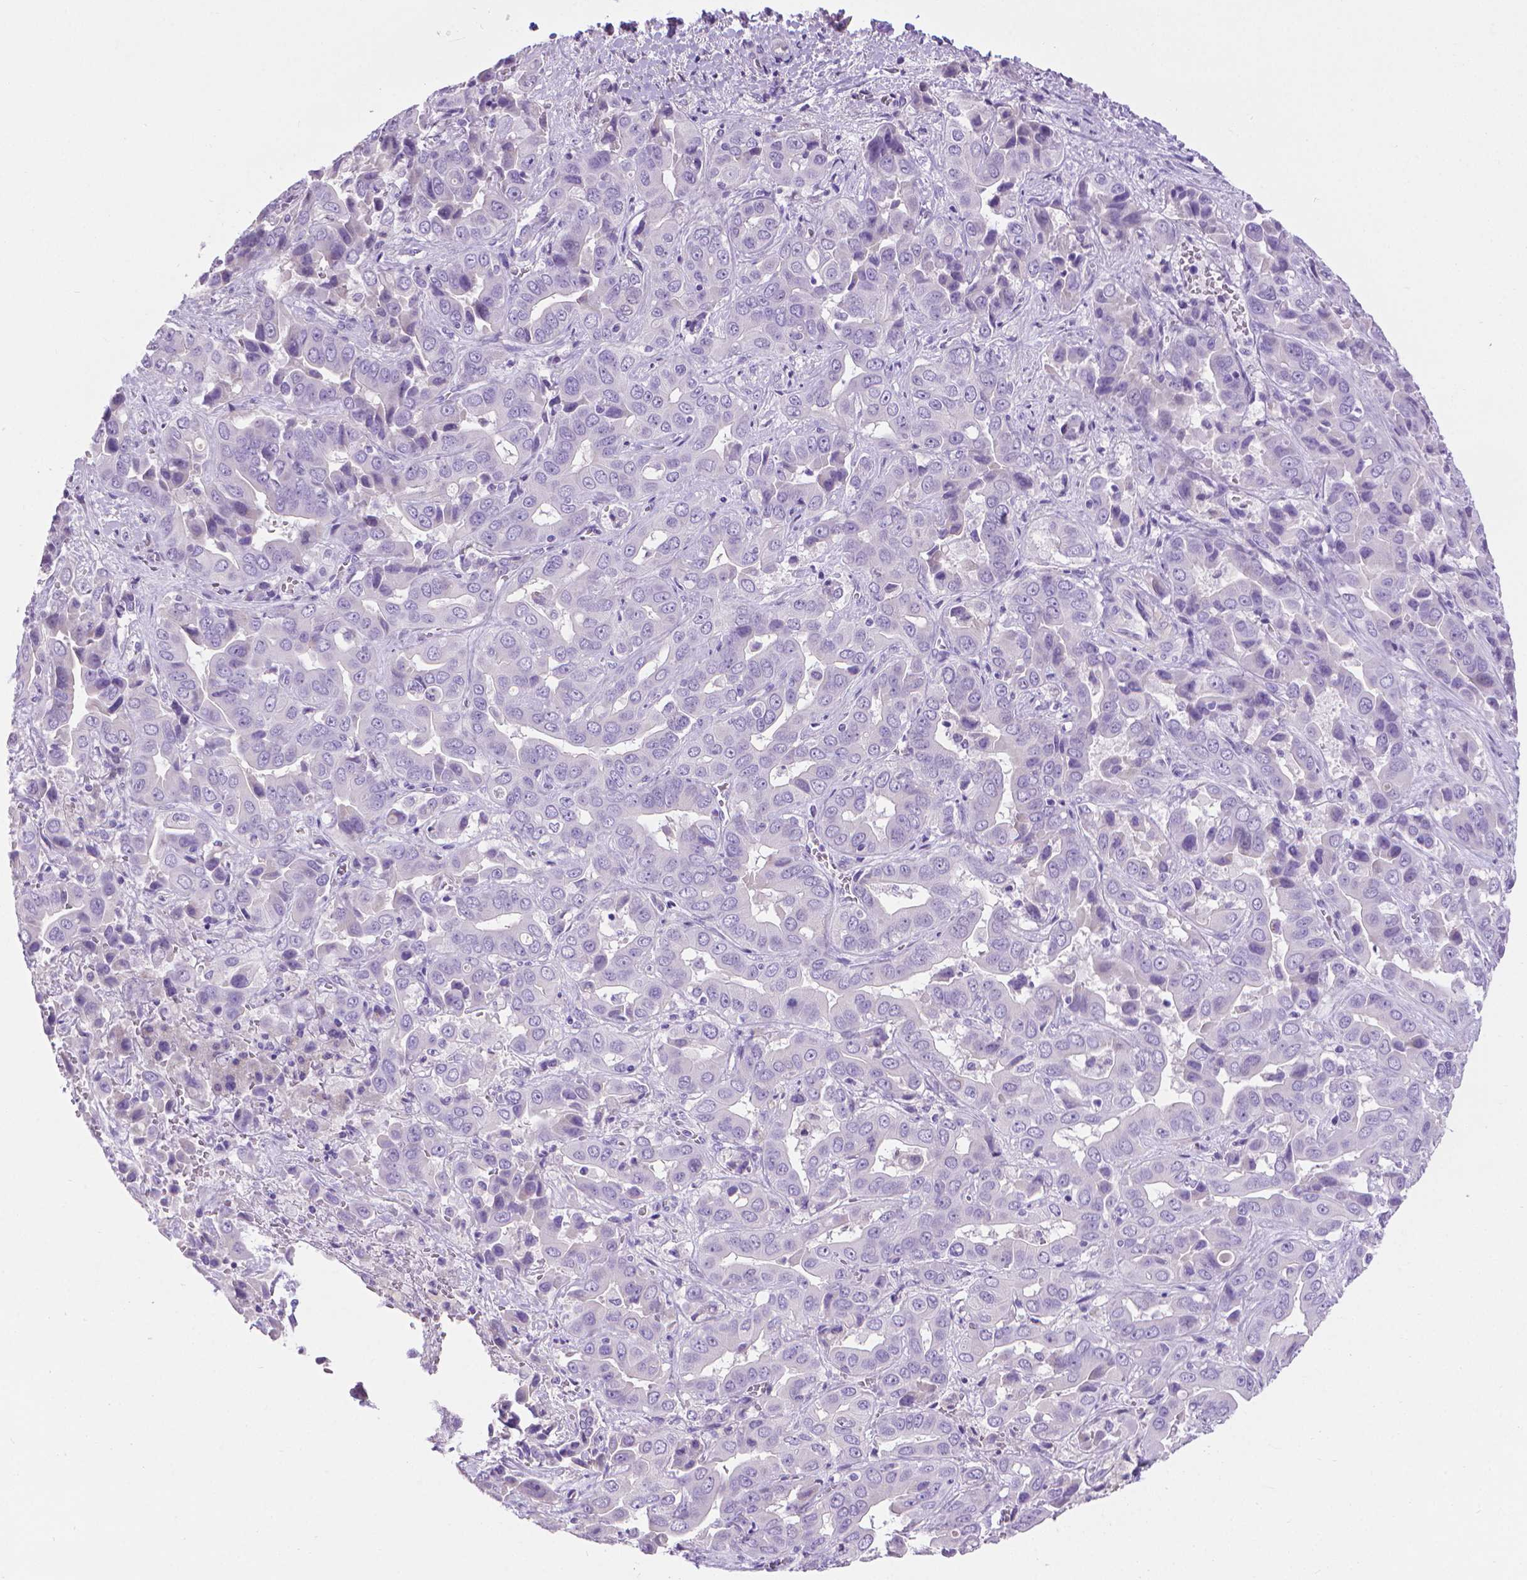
{"staining": {"intensity": "negative", "quantity": "none", "location": "none"}, "tissue": "liver cancer", "cell_type": "Tumor cells", "image_type": "cancer", "snomed": [{"axis": "morphology", "description": "Cholangiocarcinoma"}, {"axis": "topography", "description": "Liver"}], "caption": "Immunohistochemistry (IHC) micrograph of human cholangiocarcinoma (liver) stained for a protein (brown), which reveals no expression in tumor cells.", "gene": "PNMA2", "patient": {"sex": "female", "age": 52}}